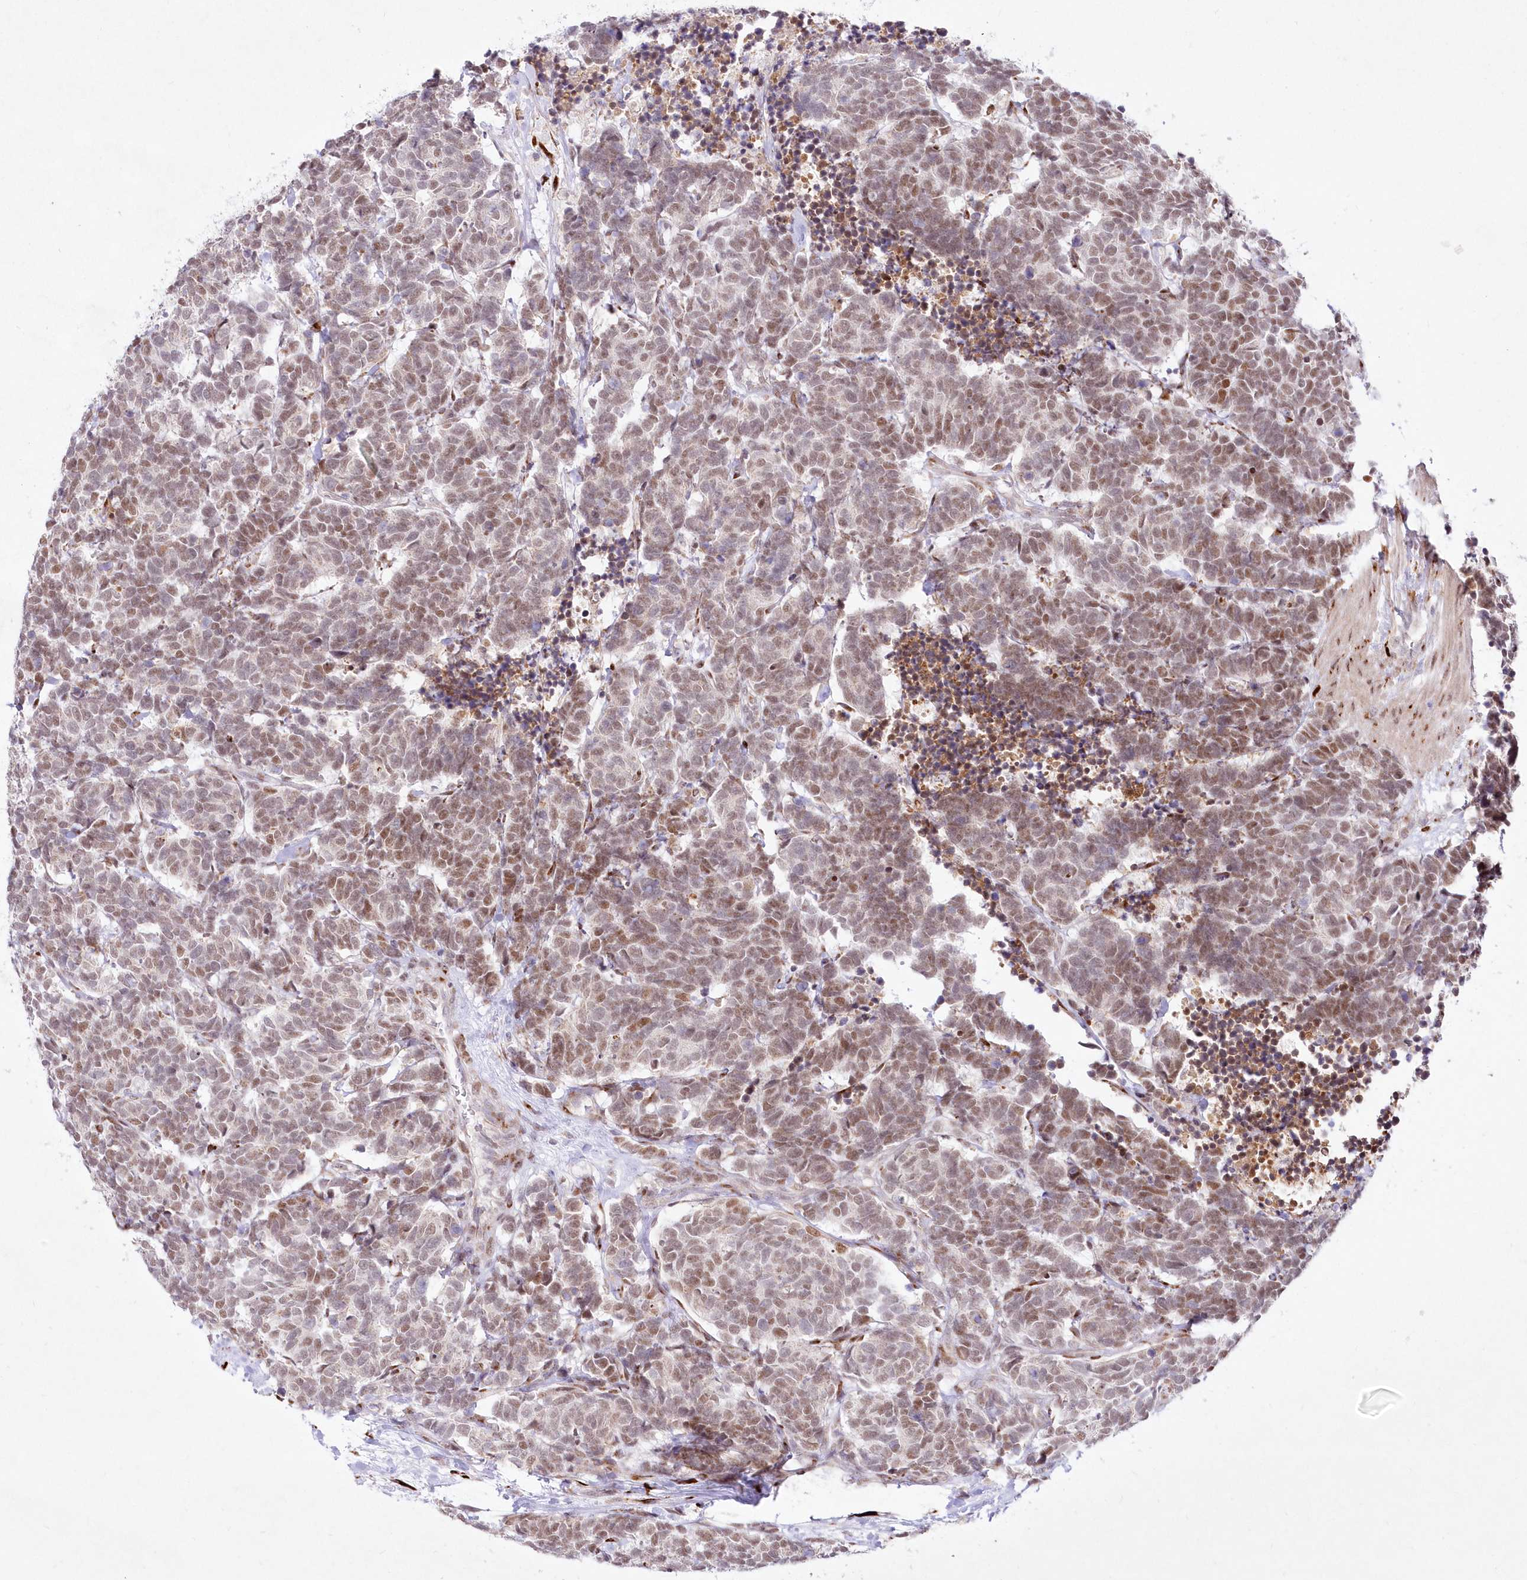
{"staining": {"intensity": "moderate", "quantity": "25%-75%", "location": "nuclear"}, "tissue": "carcinoid", "cell_type": "Tumor cells", "image_type": "cancer", "snomed": [{"axis": "morphology", "description": "Carcinoma, NOS"}, {"axis": "morphology", "description": "Carcinoid, malignant, NOS"}, {"axis": "topography", "description": "Urinary bladder"}], "caption": "Carcinoid was stained to show a protein in brown. There is medium levels of moderate nuclear staining in approximately 25%-75% of tumor cells. The protein is stained brown, and the nuclei are stained in blue (DAB (3,3'-diaminobenzidine) IHC with brightfield microscopy, high magnification).", "gene": "LDB1", "patient": {"sex": "male", "age": 57}}